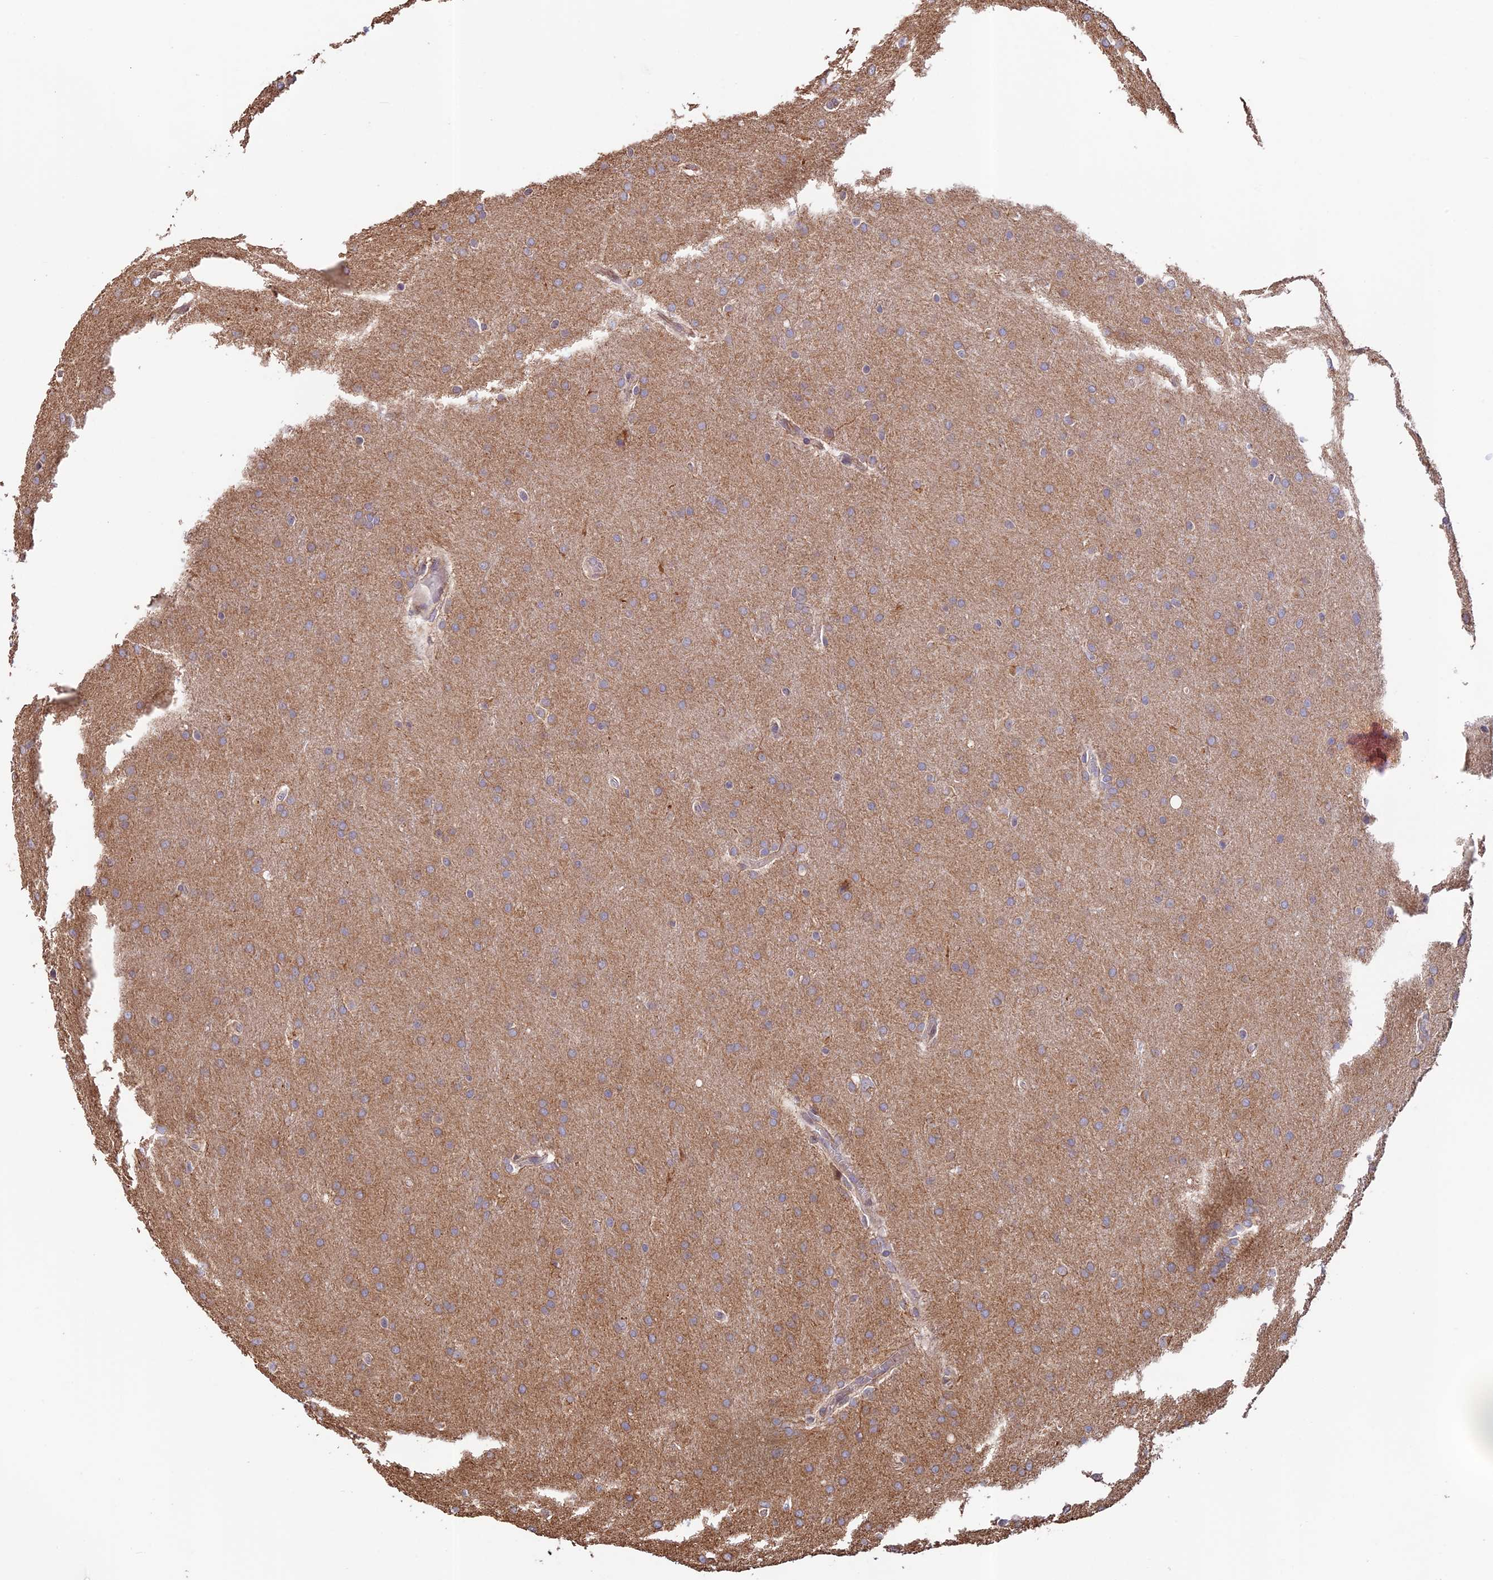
{"staining": {"intensity": "moderate", "quantity": ">75%", "location": "cytoplasmic/membranous"}, "tissue": "glioma", "cell_type": "Tumor cells", "image_type": "cancer", "snomed": [{"axis": "morphology", "description": "Glioma, malignant, Low grade"}, {"axis": "topography", "description": "Brain"}], "caption": "A micrograph of human malignant glioma (low-grade) stained for a protein displays moderate cytoplasmic/membranous brown staining in tumor cells.", "gene": "EMC3", "patient": {"sex": "female", "age": 32}}